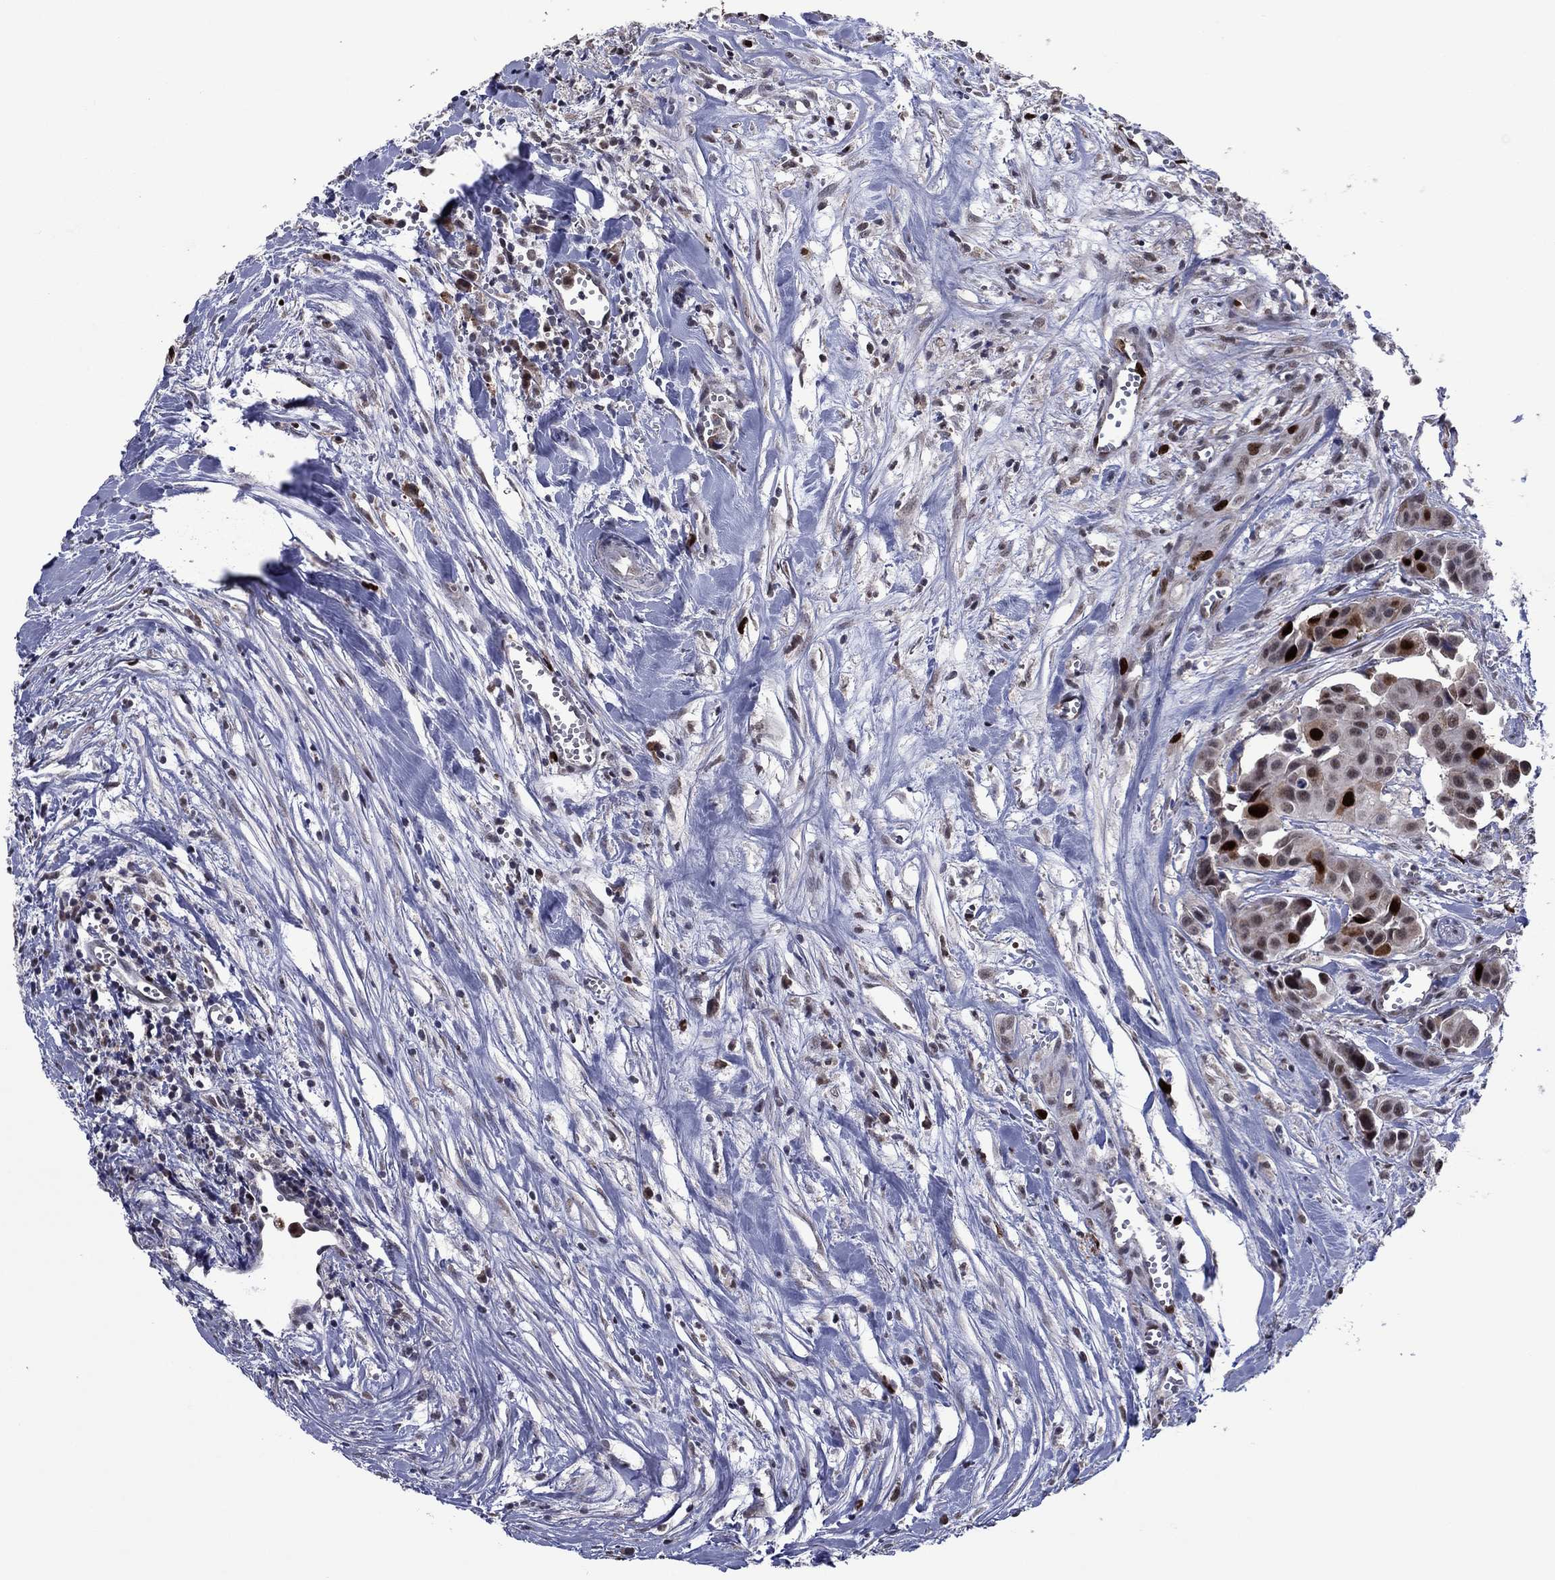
{"staining": {"intensity": "strong", "quantity": "25%-75%", "location": "nuclear"}, "tissue": "head and neck cancer", "cell_type": "Tumor cells", "image_type": "cancer", "snomed": [{"axis": "morphology", "description": "Adenocarcinoma, NOS"}, {"axis": "topography", "description": "Head-Neck"}], "caption": "An image of human head and neck adenocarcinoma stained for a protein displays strong nuclear brown staining in tumor cells.", "gene": "CDCA5", "patient": {"sex": "male", "age": 76}}